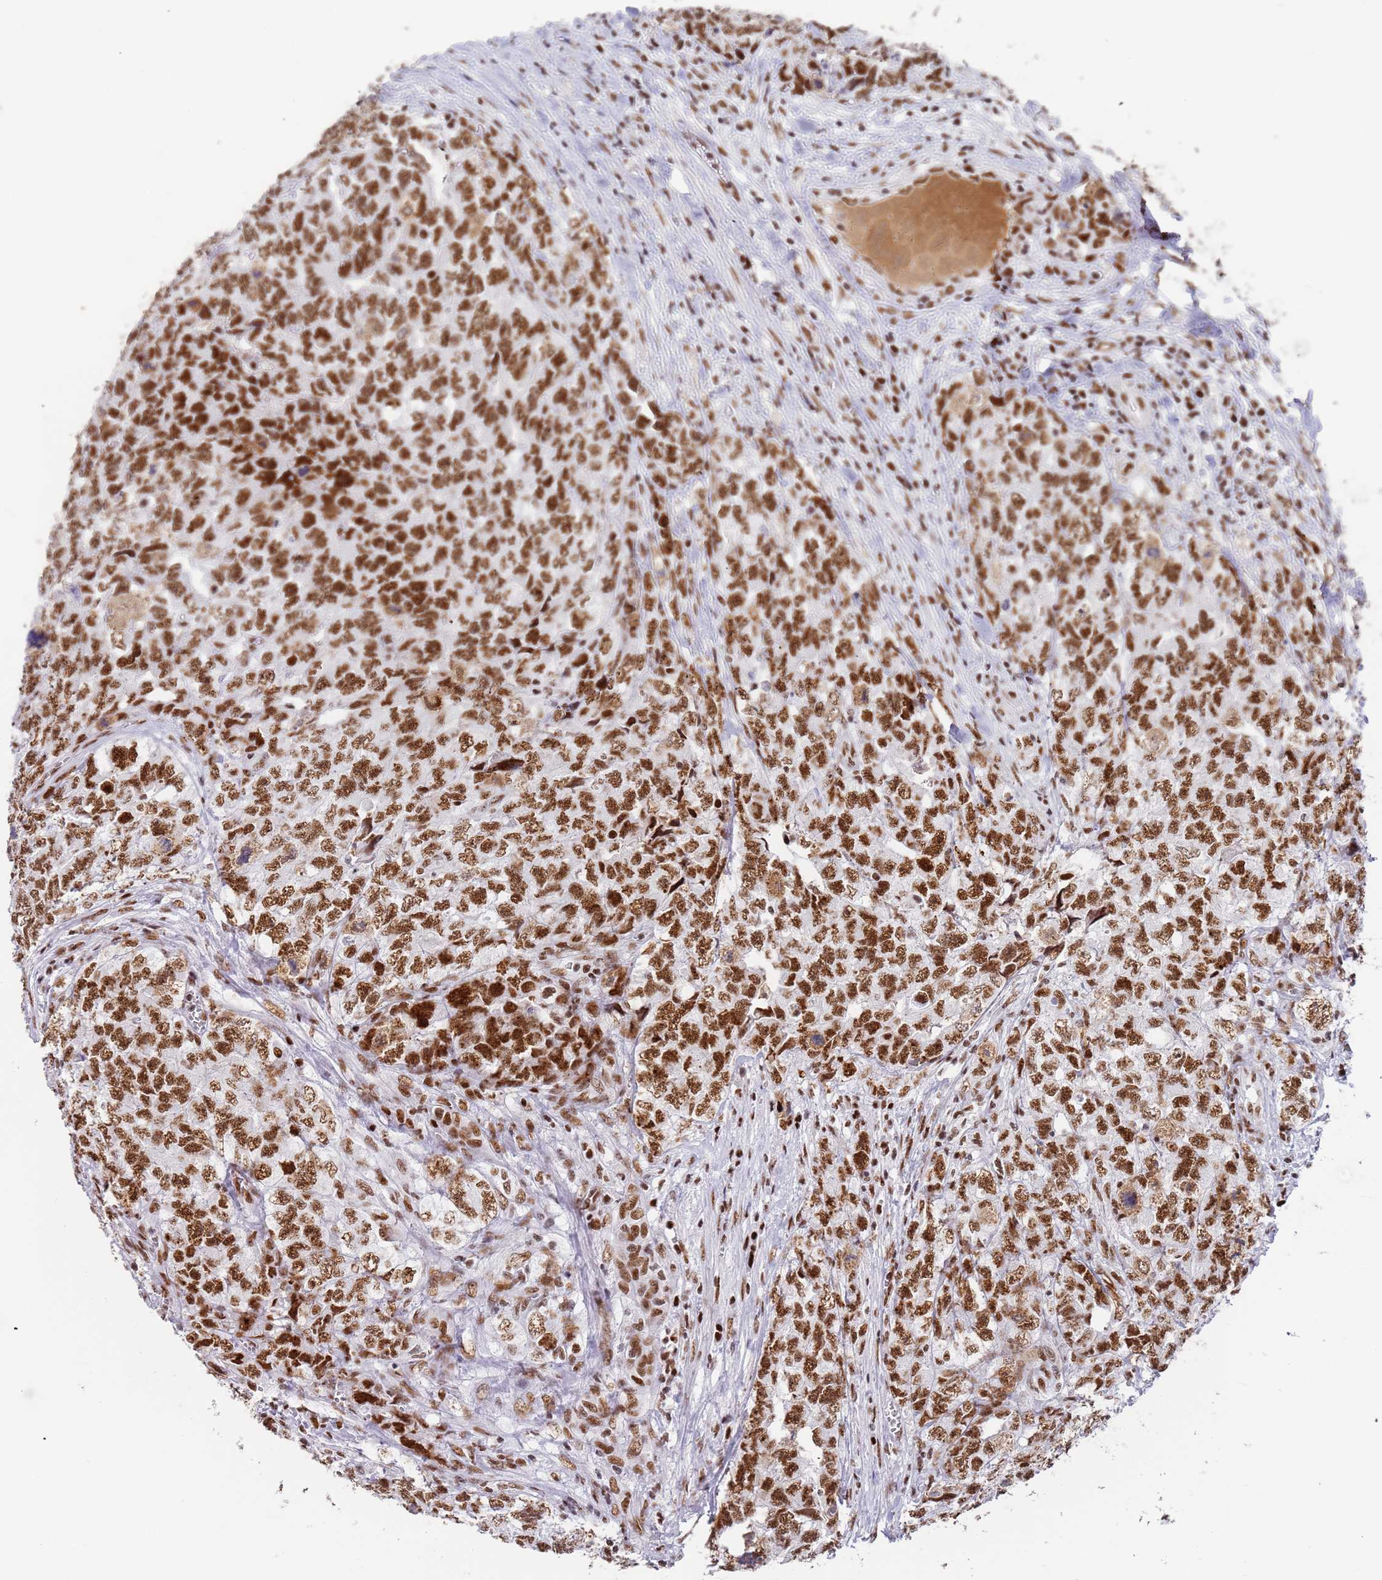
{"staining": {"intensity": "strong", "quantity": ">75%", "location": "nuclear"}, "tissue": "testis cancer", "cell_type": "Tumor cells", "image_type": "cancer", "snomed": [{"axis": "morphology", "description": "Carcinoma, Embryonal, NOS"}, {"axis": "topography", "description": "Testis"}], "caption": "This is a histology image of immunohistochemistry staining of testis cancer (embryonal carcinoma), which shows strong staining in the nuclear of tumor cells.", "gene": "AKAP8L", "patient": {"sex": "male", "age": 31}}